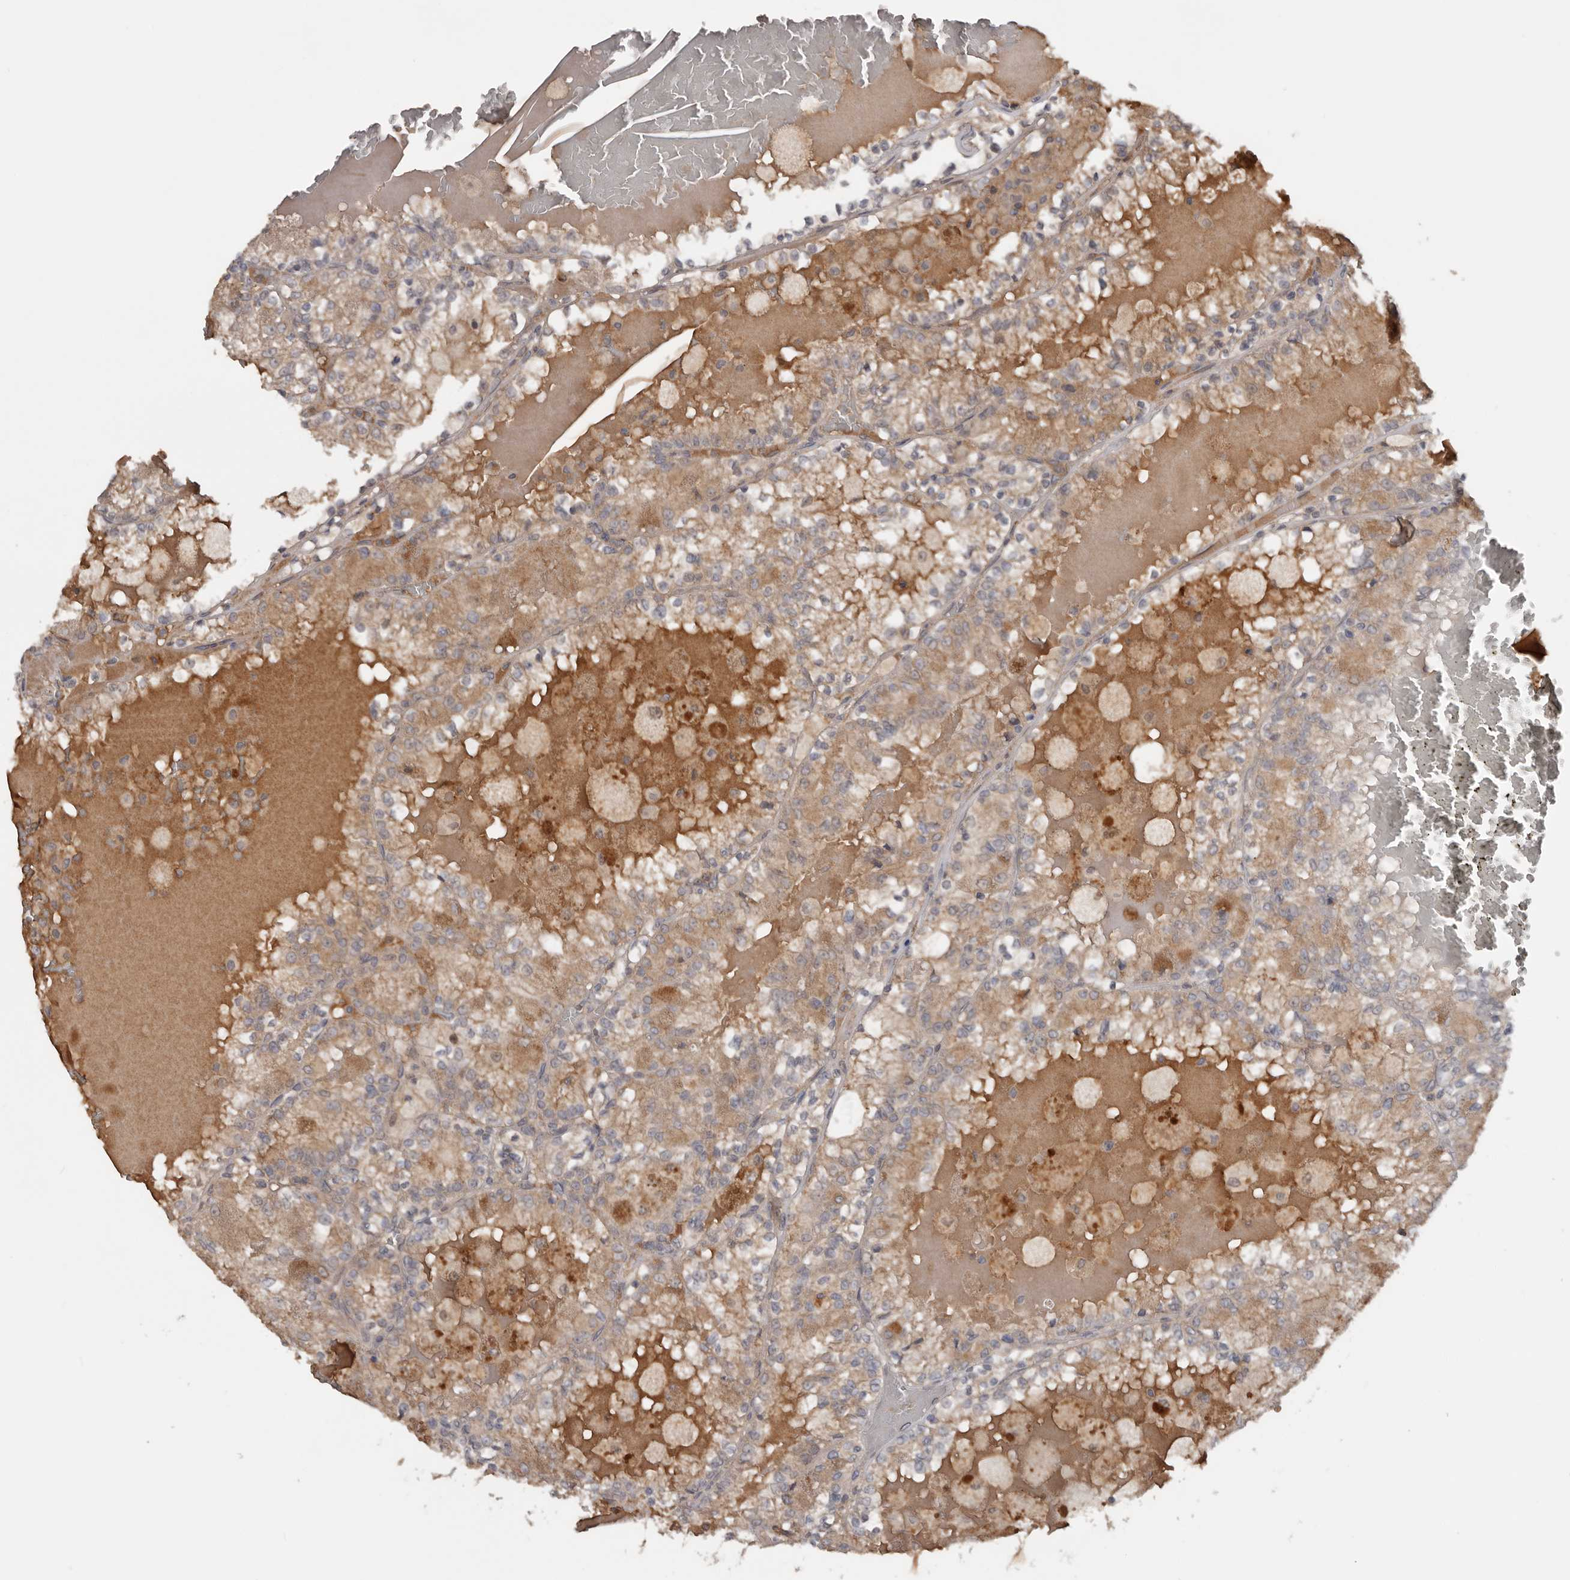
{"staining": {"intensity": "weak", "quantity": "25%-75%", "location": "cytoplasmic/membranous"}, "tissue": "renal cancer", "cell_type": "Tumor cells", "image_type": "cancer", "snomed": [{"axis": "morphology", "description": "Adenocarcinoma, NOS"}, {"axis": "topography", "description": "Kidney"}], "caption": "Protein expression analysis of renal adenocarcinoma demonstrates weak cytoplasmic/membranous expression in approximately 25%-75% of tumor cells.", "gene": "NMUR1", "patient": {"sex": "female", "age": 56}}